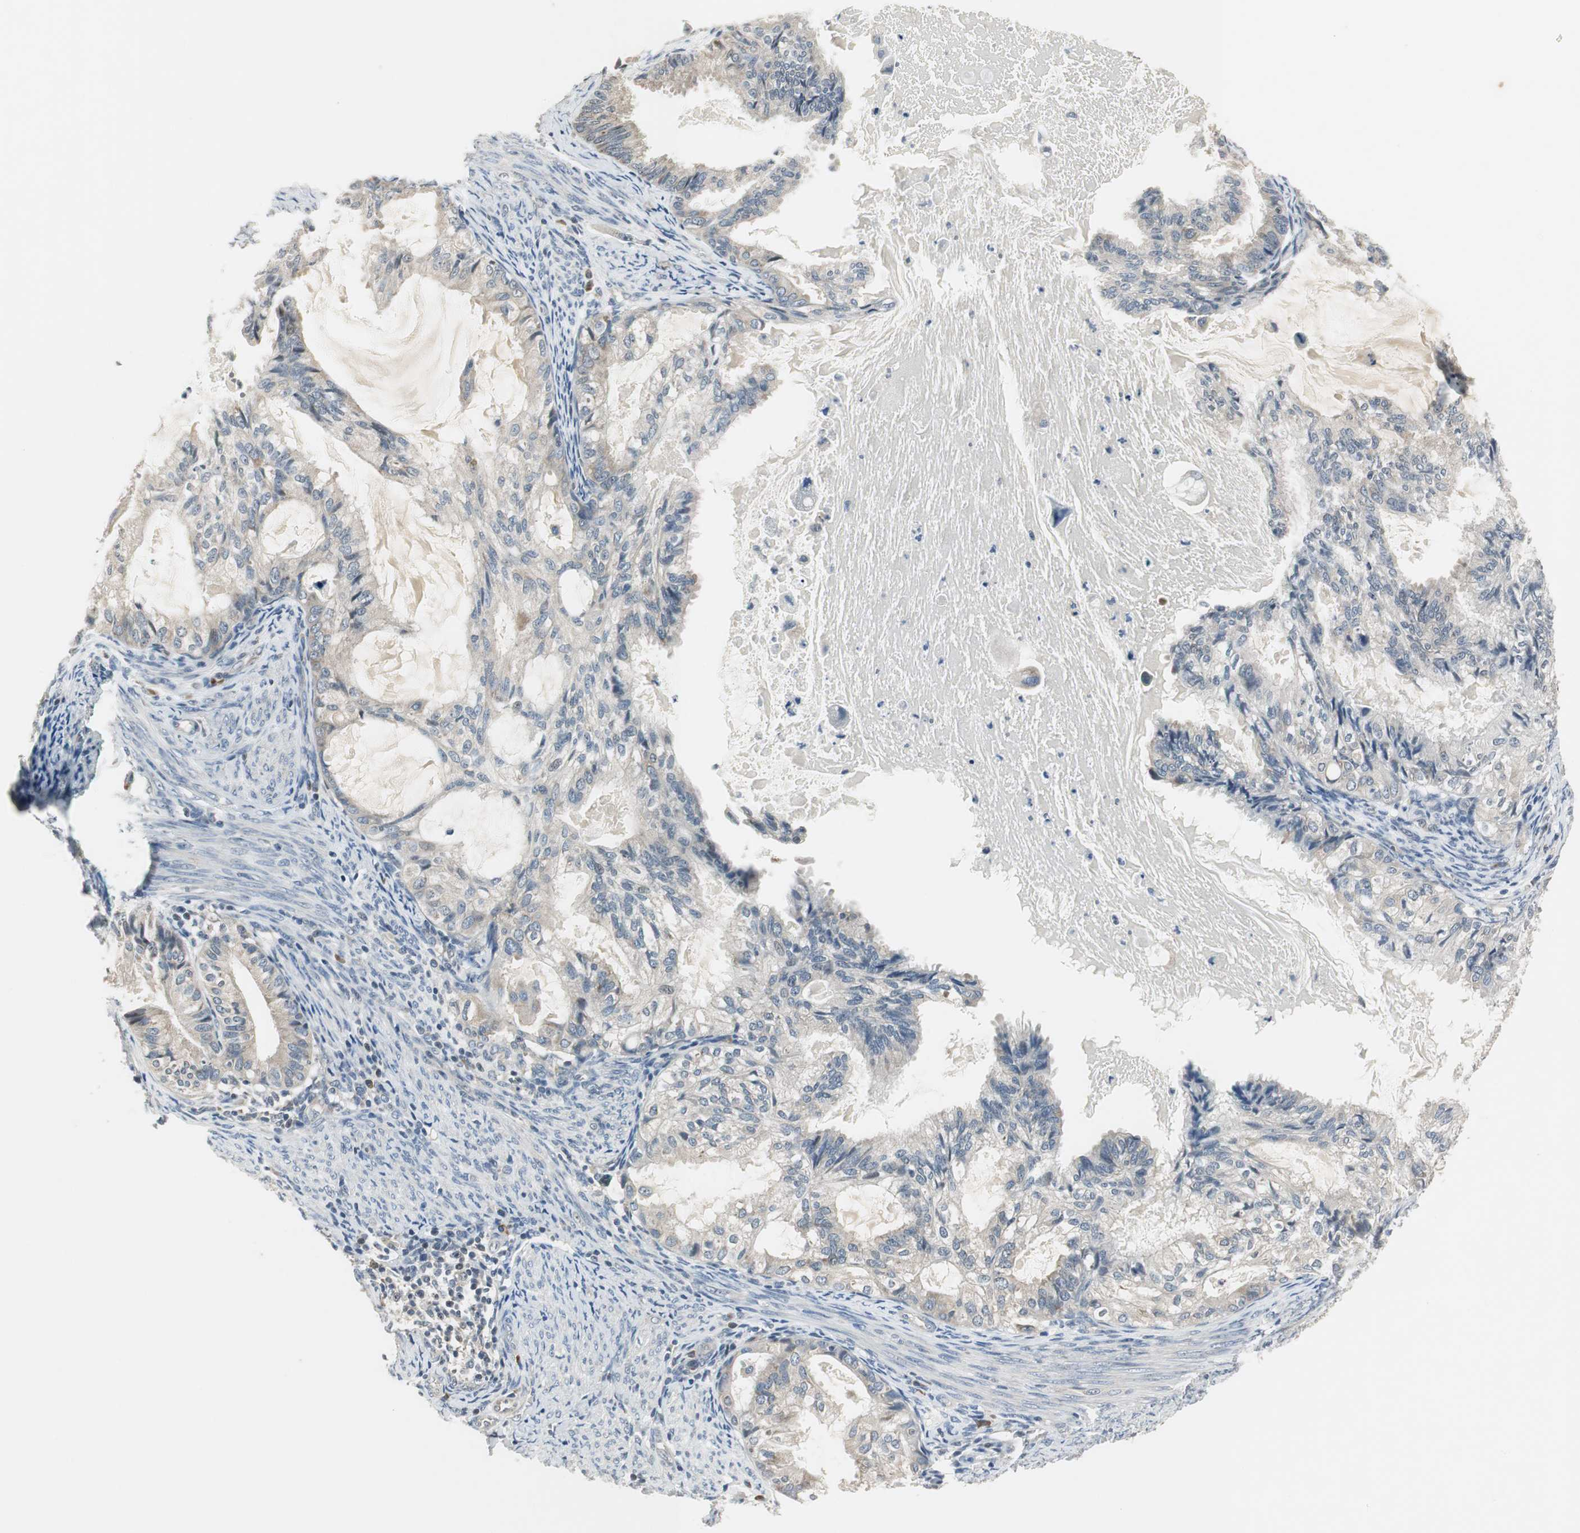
{"staining": {"intensity": "weak", "quantity": ">75%", "location": "cytoplasmic/membranous"}, "tissue": "cervical cancer", "cell_type": "Tumor cells", "image_type": "cancer", "snomed": [{"axis": "morphology", "description": "Normal tissue, NOS"}, {"axis": "morphology", "description": "Adenocarcinoma, NOS"}, {"axis": "topography", "description": "Cervix"}, {"axis": "topography", "description": "Endometrium"}], "caption": "Weak cytoplasmic/membranous expression for a protein is present in approximately >75% of tumor cells of cervical cancer using immunohistochemistry.", "gene": "CCT5", "patient": {"sex": "female", "age": 86}}